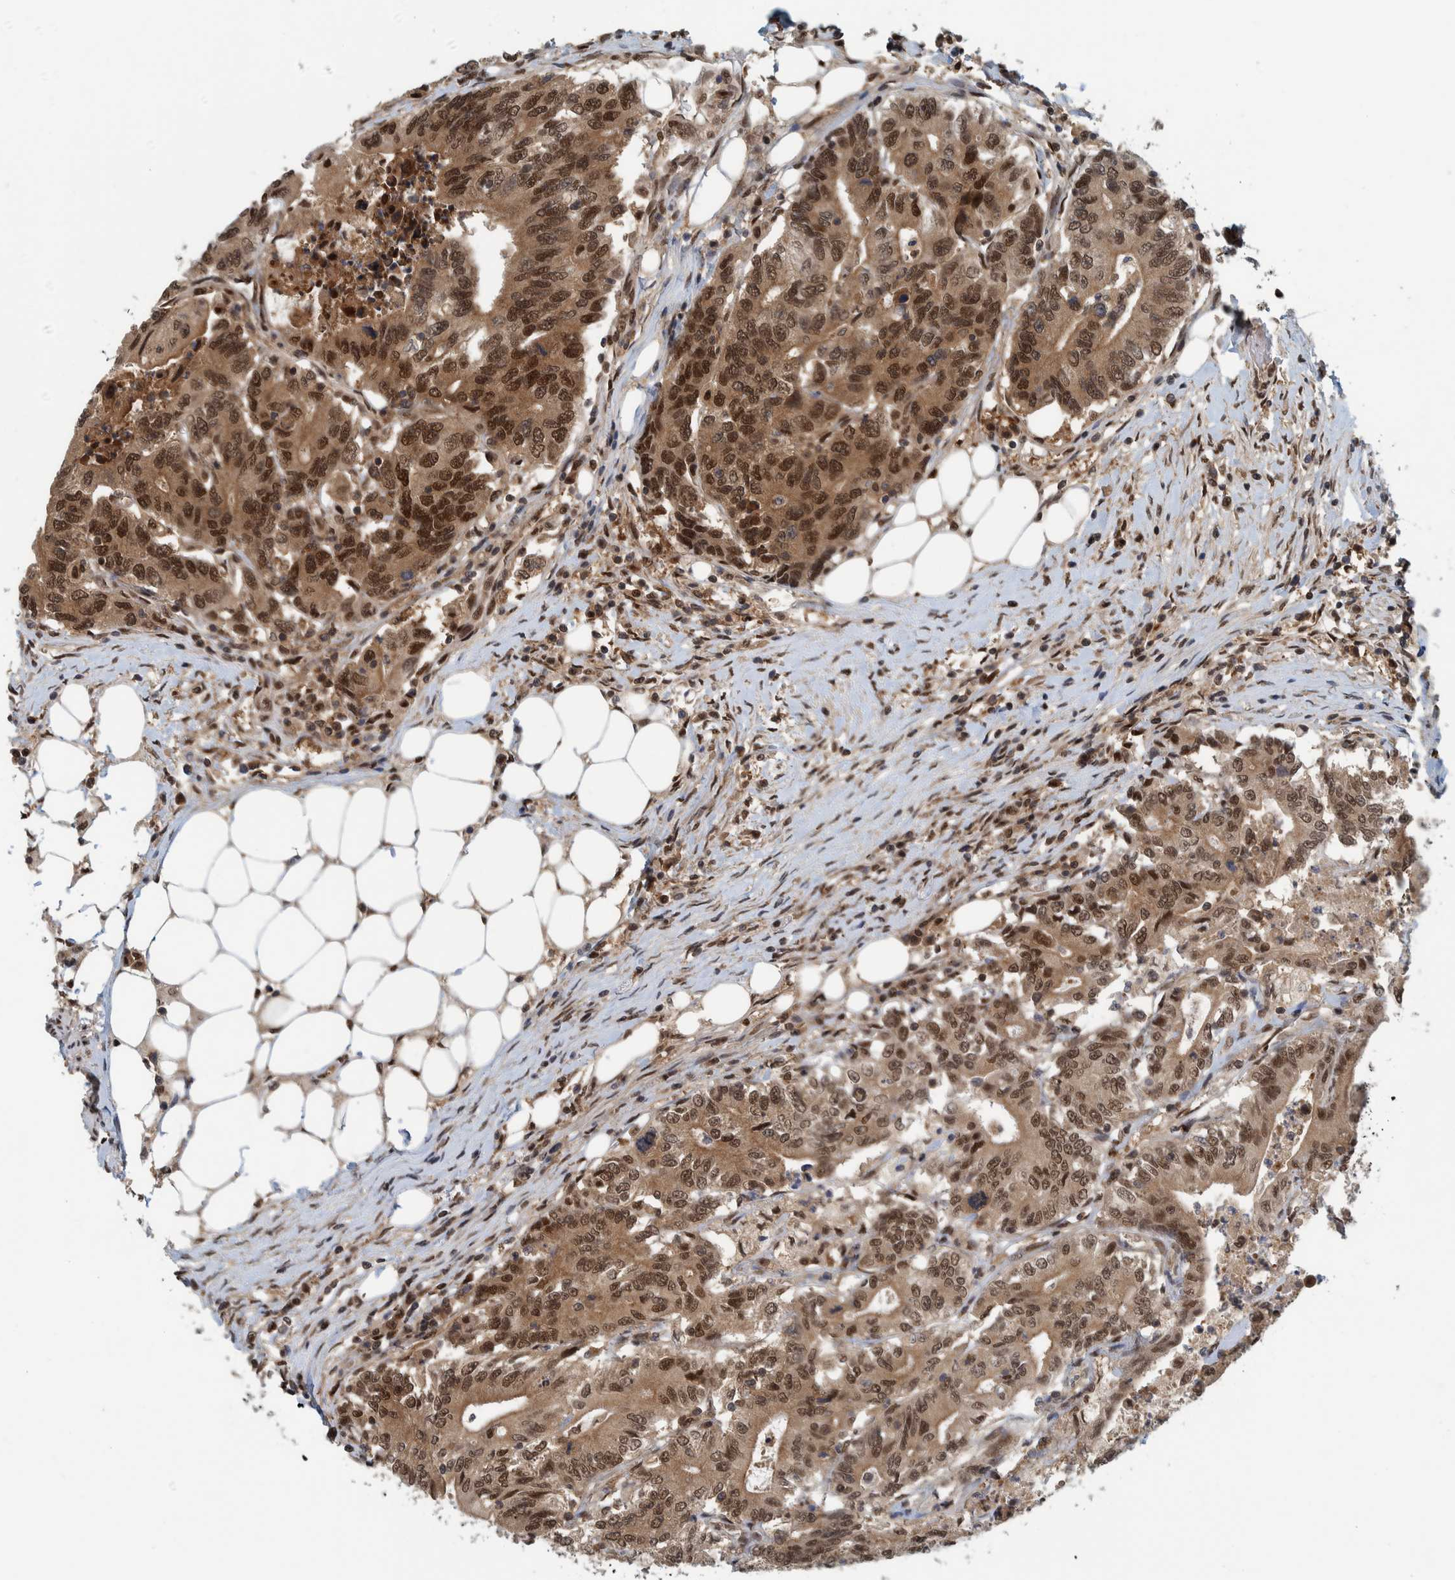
{"staining": {"intensity": "moderate", "quantity": ">75%", "location": "cytoplasmic/membranous,nuclear"}, "tissue": "colorectal cancer", "cell_type": "Tumor cells", "image_type": "cancer", "snomed": [{"axis": "morphology", "description": "Adenocarcinoma, NOS"}, {"axis": "topography", "description": "Colon"}], "caption": "The micrograph demonstrates staining of colorectal adenocarcinoma, revealing moderate cytoplasmic/membranous and nuclear protein staining (brown color) within tumor cells.", "gene": "COPS3", "patient": {"sex": "female", "age": 77}}